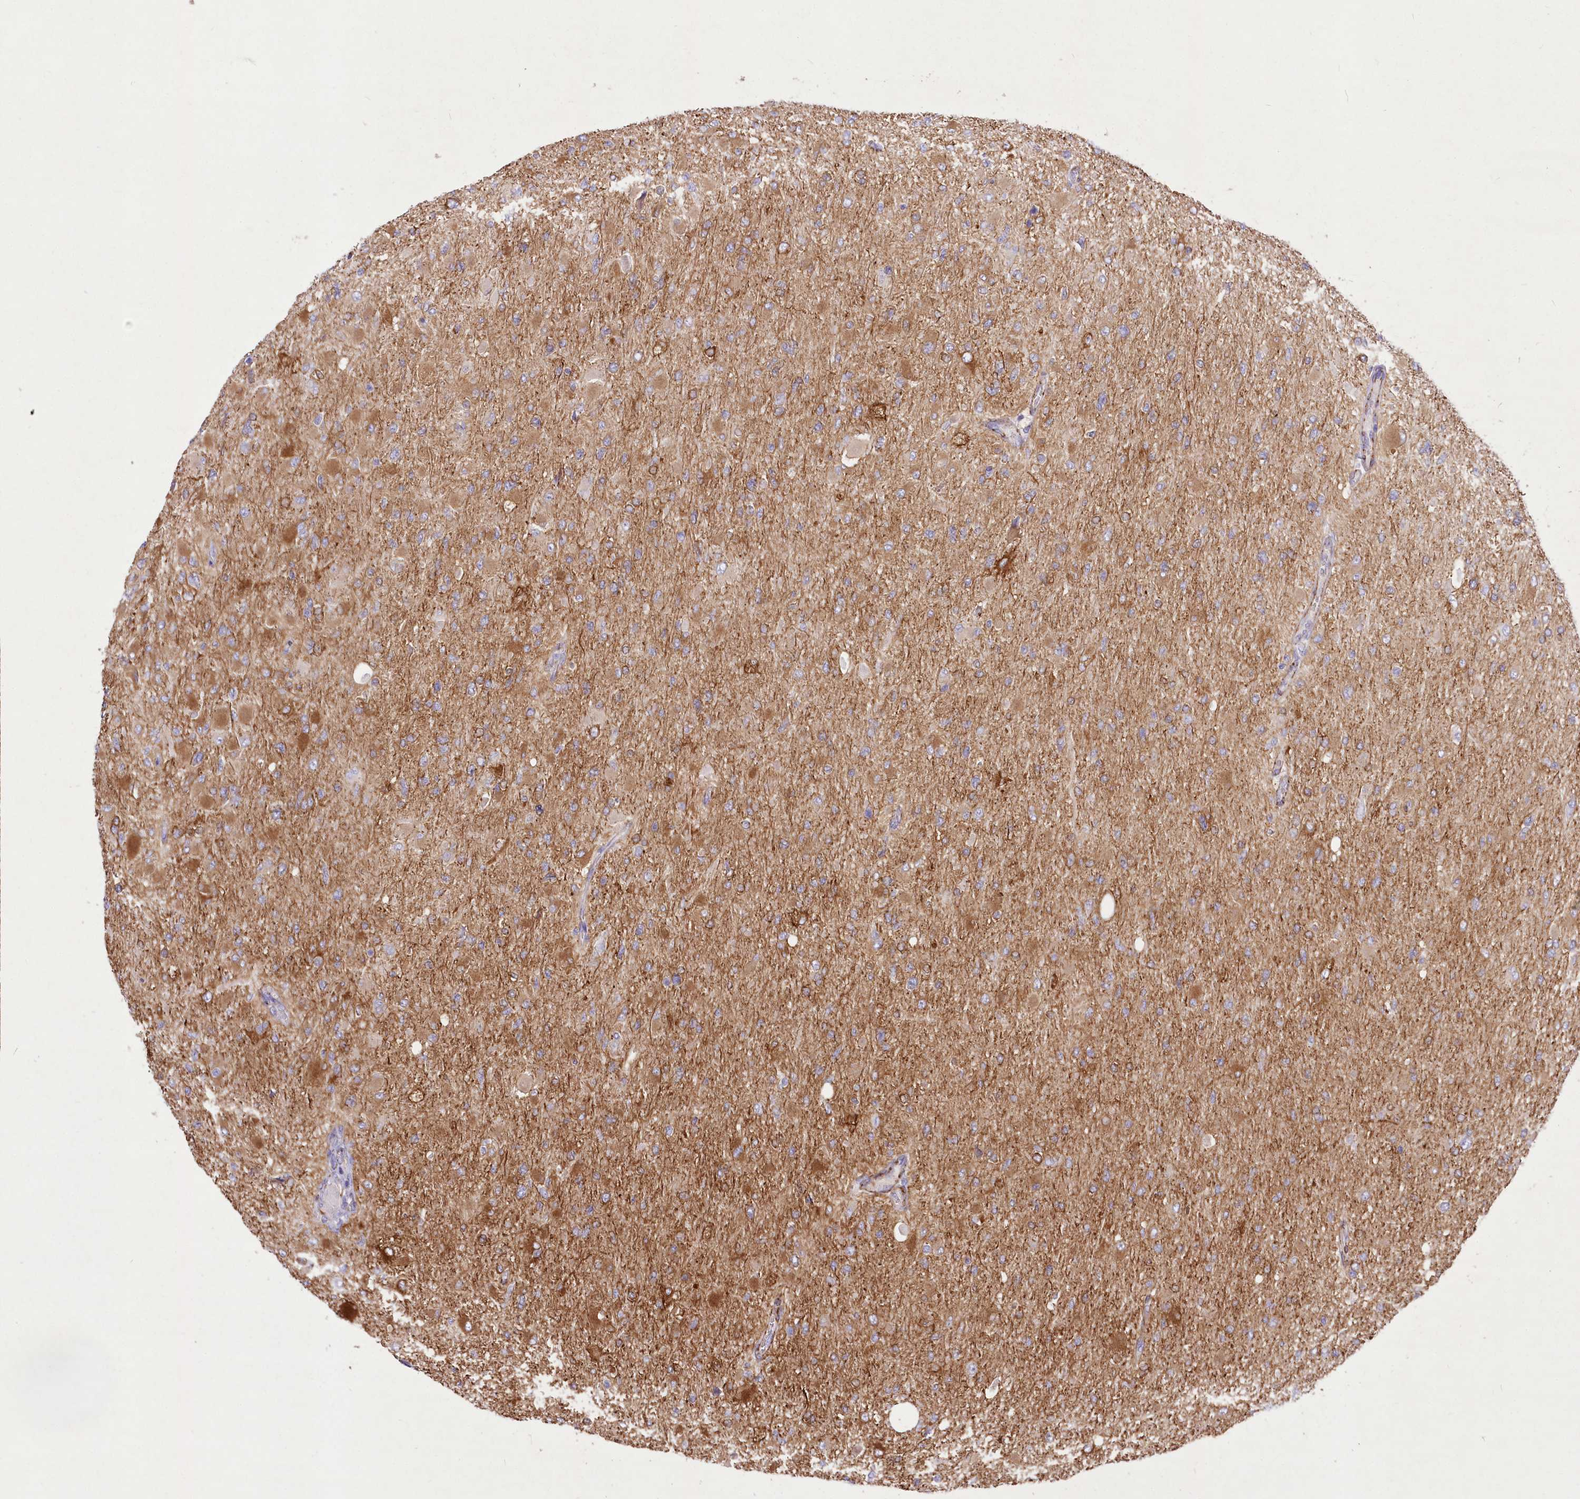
{"staining": {"intensity": "moderate", "quantity": "<25%", "location": "cytoplasmic/membranous"}, "tissue": "glioma", "cell_type": "Tumor cells", "image_type": "cancer", "snomed": [{"axis": "morphology", "description": "Glioma, malignant, High grade"}, {"axis": "topography", "description": "Cerebral cortex"}], "caption": "Glioma tissue reveals moderate cytoplasmic/membranous expression in approximately <25% of tumor cells The staining was performed using DAB, with brown indicating positive protein expression. Nuclei are stained blue with hematoxylin.", "gene": "ANGPTL3", "patient": {"sex": "female", "age": 36}}